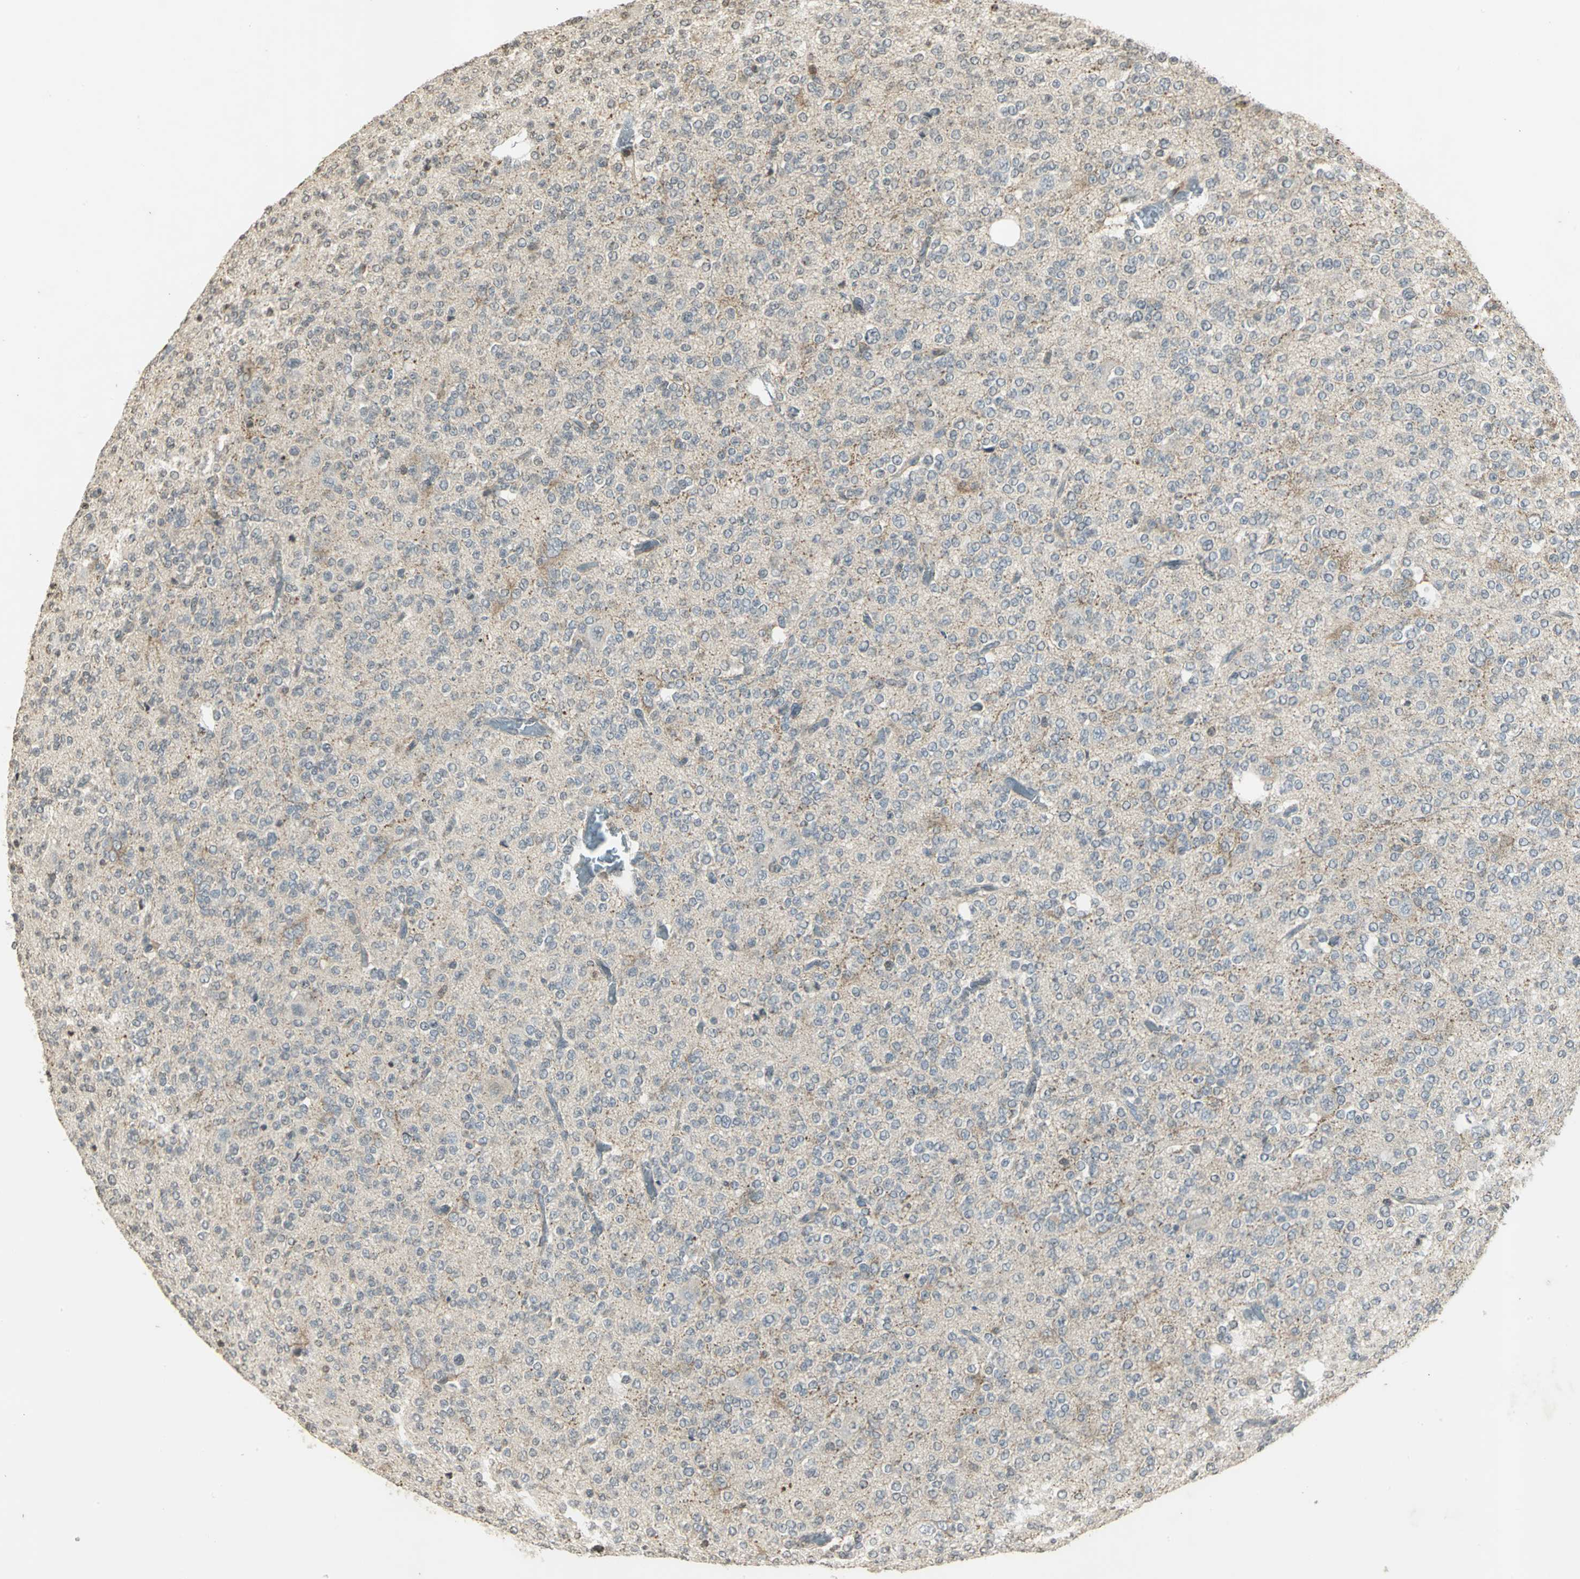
{"staining": {"intensity": "weak", "quantity": "<25%", "location": "cytoplasmic/membranous"}, "tissue": "glioma", "cell_type": "Tumor cells", "image_type": "cancer", "snomed": [{"axis": "morphology", "description": "Glioma, malignant, Low grade"}, {"axis": "topography", "description": "Brain"}], "caption": "Protein analysis of malignant low-grade glioma exhibits no significant staining in tumor cells. (Immunohistochemistry, brightfield microscopy, high magnification).", "gene": "IL16", "patient": {"sex": "male", "age": 38}}